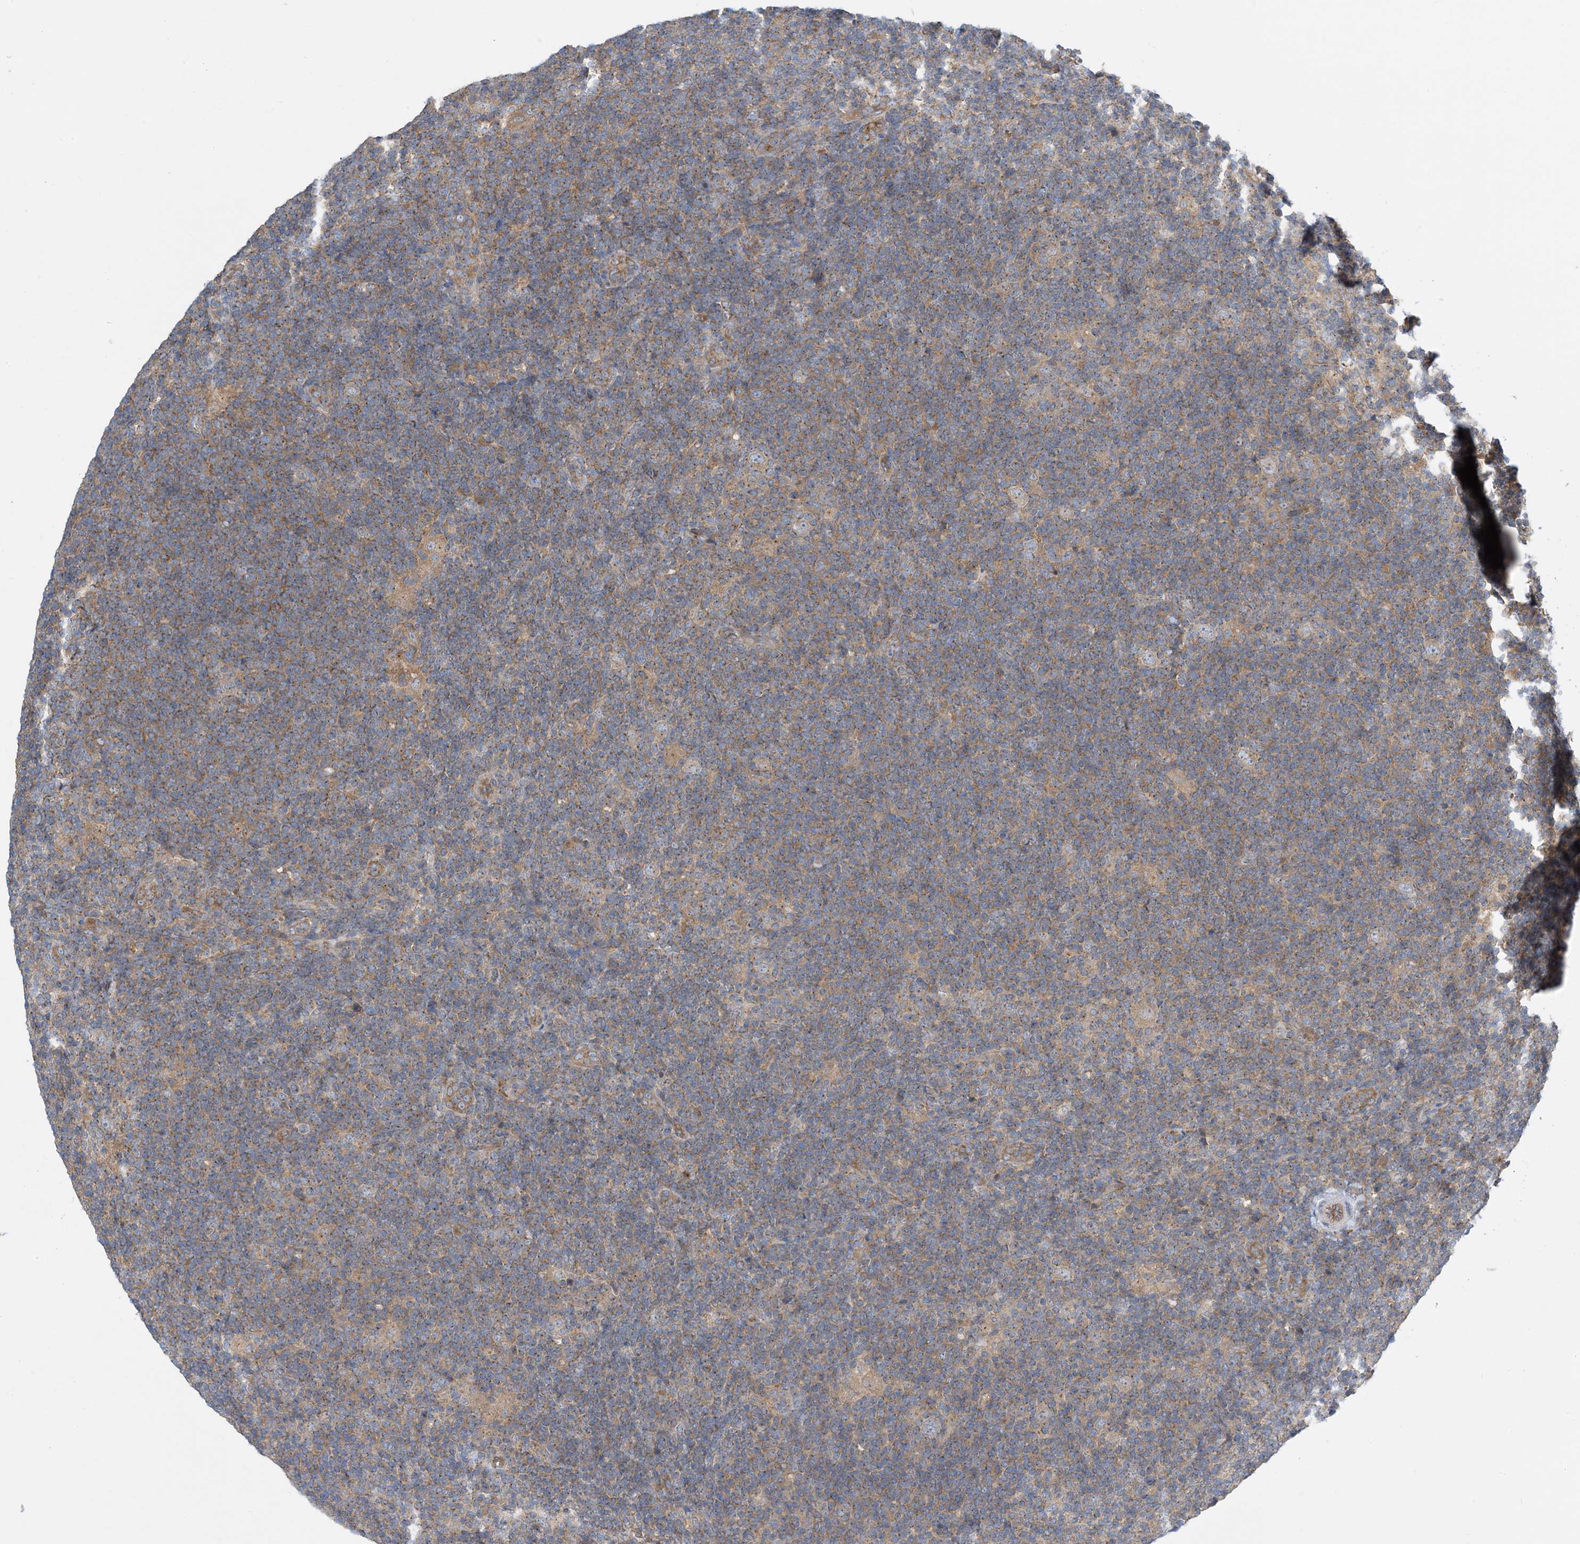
{"staining": {"intensity": "negative", "quantity": "none", "location": "none"}, "tissue": "lymphoma", "cell_type": "Tumor cells", "image_type": "cancer", "snomed": [{"axis": "morphology", "description": "Hodgkin's disease, NOS"}, {"axis": "topography", "description": "Lymph node"}], "caption": "Immunohistochemistry (IHC) image of neoplastic tissue: lymphoma stained with DAB (3,3'-diaminobenzidine) demonstrates no significant protein staining in tumor cells.", "gene": "SIDT1", "patient": {"sex": "female", "age": 57}}